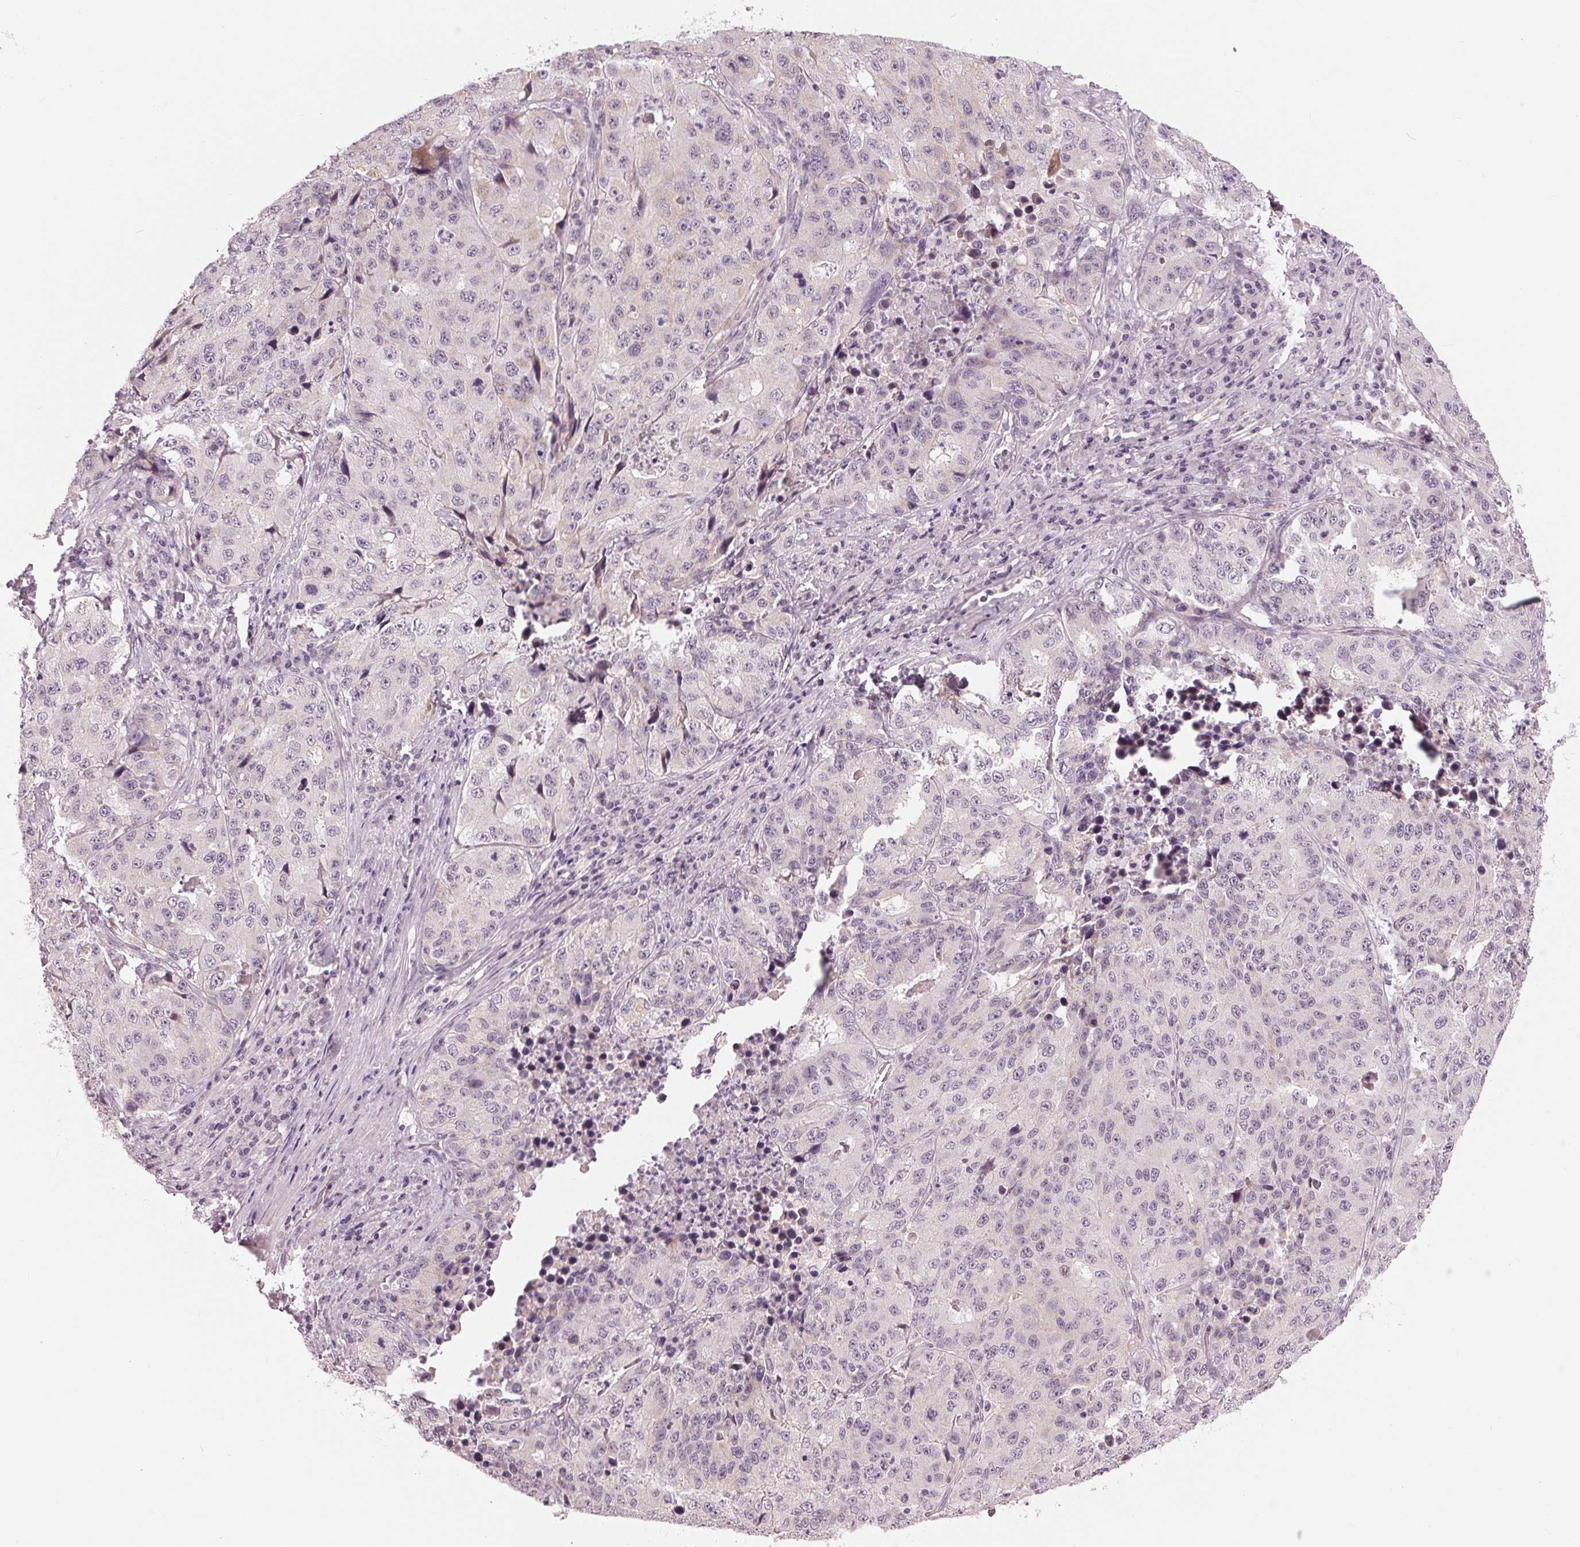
{"staining": {"intensity": "negative", "quantity": "none", "location": "none"}, "tissue": "stomach cancer", "cell_type": "Tumor cells", "image_type": "cancer", "snomed": [{"axis": "morphology", "description": "Adenocarcinoma, NOS"}, {"axis": "topography", "description": "Stomach"}], "caption": "This is a image of IHC staining of adenocarcinoma (stomach), which shows no staining in tumor cells.", "gene": "ZNF605", "patient": {"sex": "male", "age": 71}}